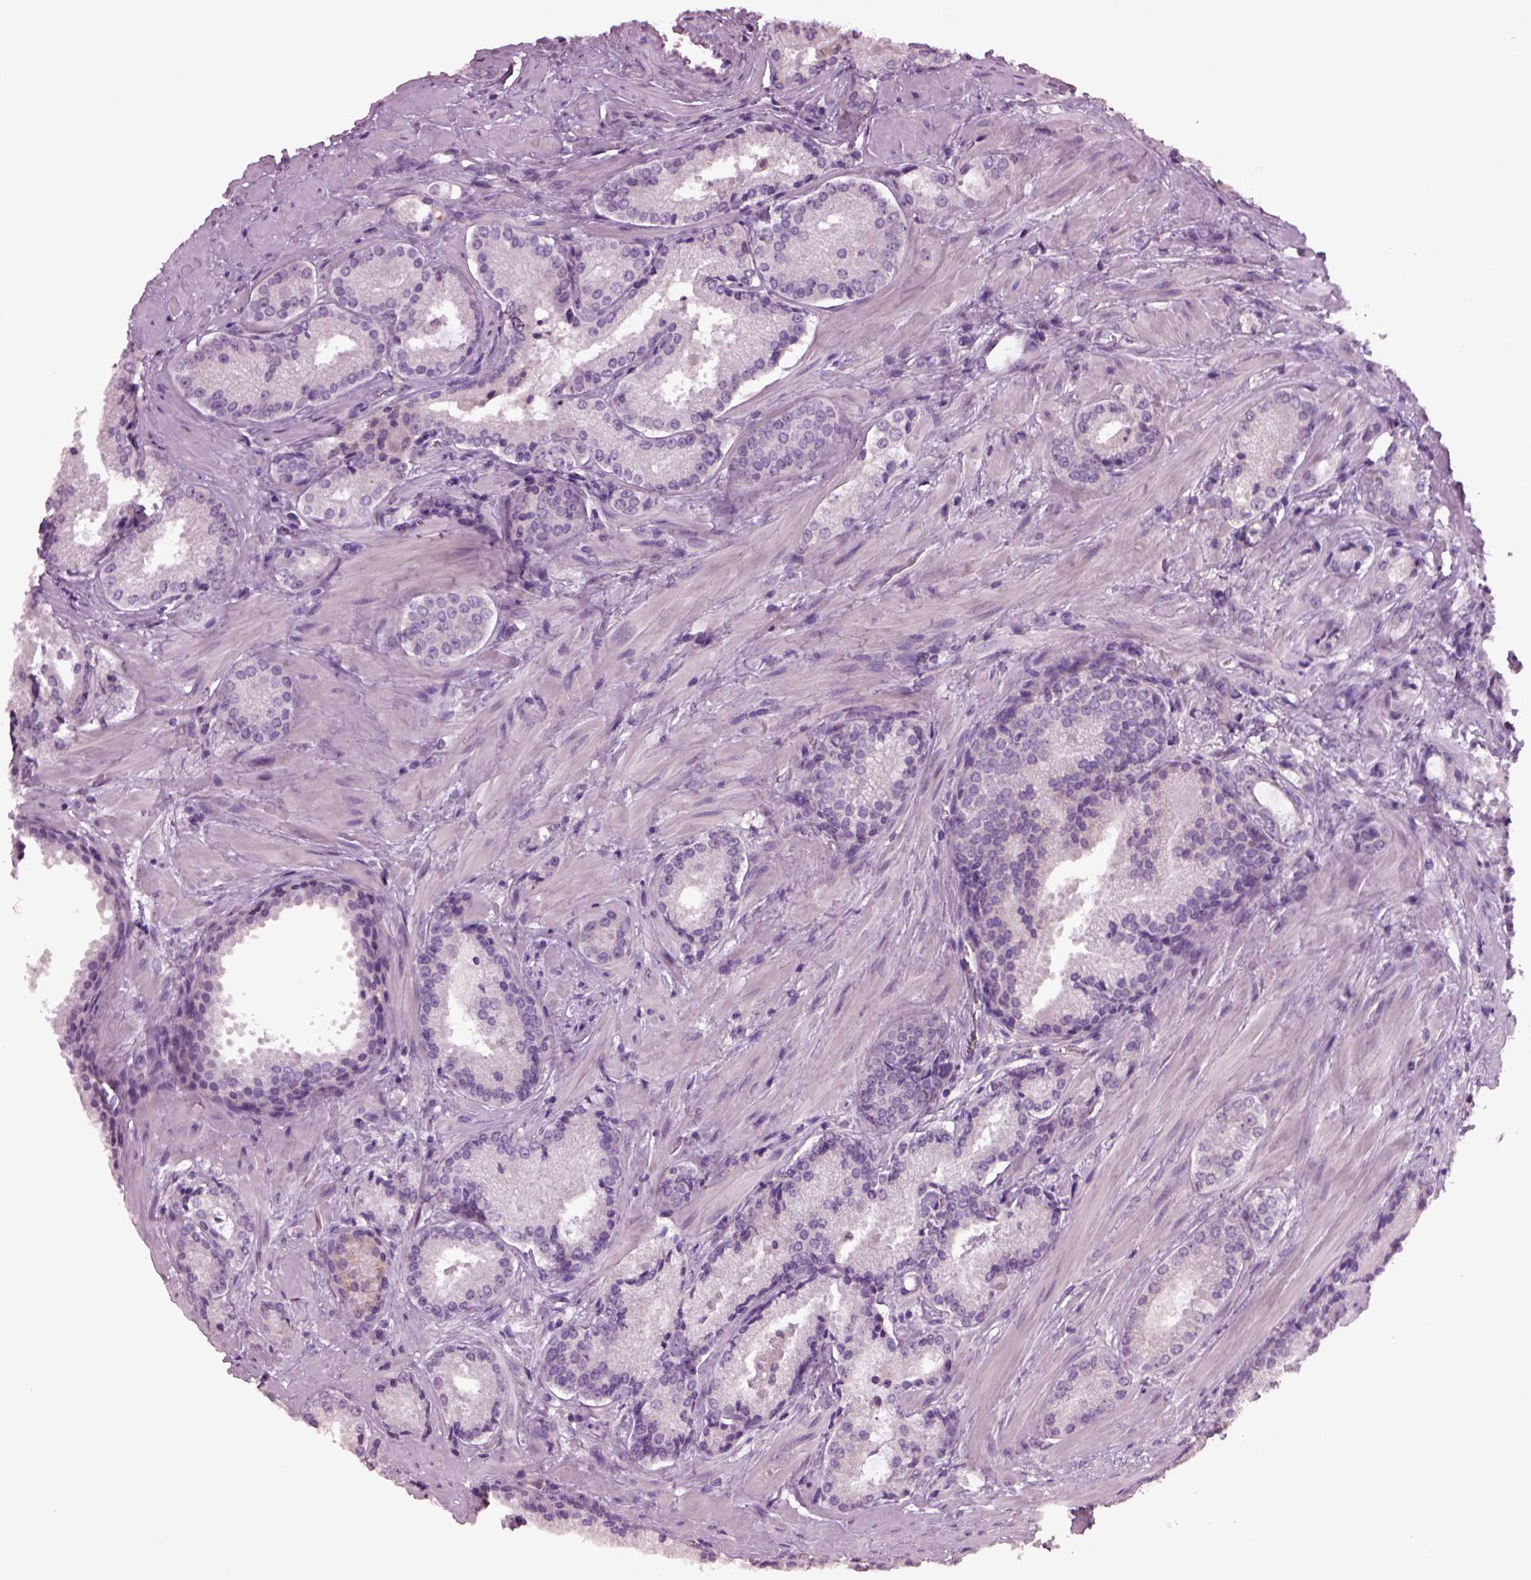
{"staining": {"intensity": "negative", "quantity": "none", "location": "none"}, "tissue": "prostate cancer", "cell_type": "Tumor cells", "image_type": "cancer", "snomed": [{"axis": "morphology", "description": "Adenocarcinoma, Low grade"}, {"axis": "topography", "description": "Prostate"}], "caption": "Tumor cells are negative for protein expression in human prostate adenocarcinoma (low-grade). The staining was performed using DAB (3,3'-diaminobenzidine) to visualize the protein expression in brown, while the nuclei were stained in blue with hematoxylin (Magnification: 20x).", "gene": "CLPSL1", "patient": {"sex": "male", "age": 56}}